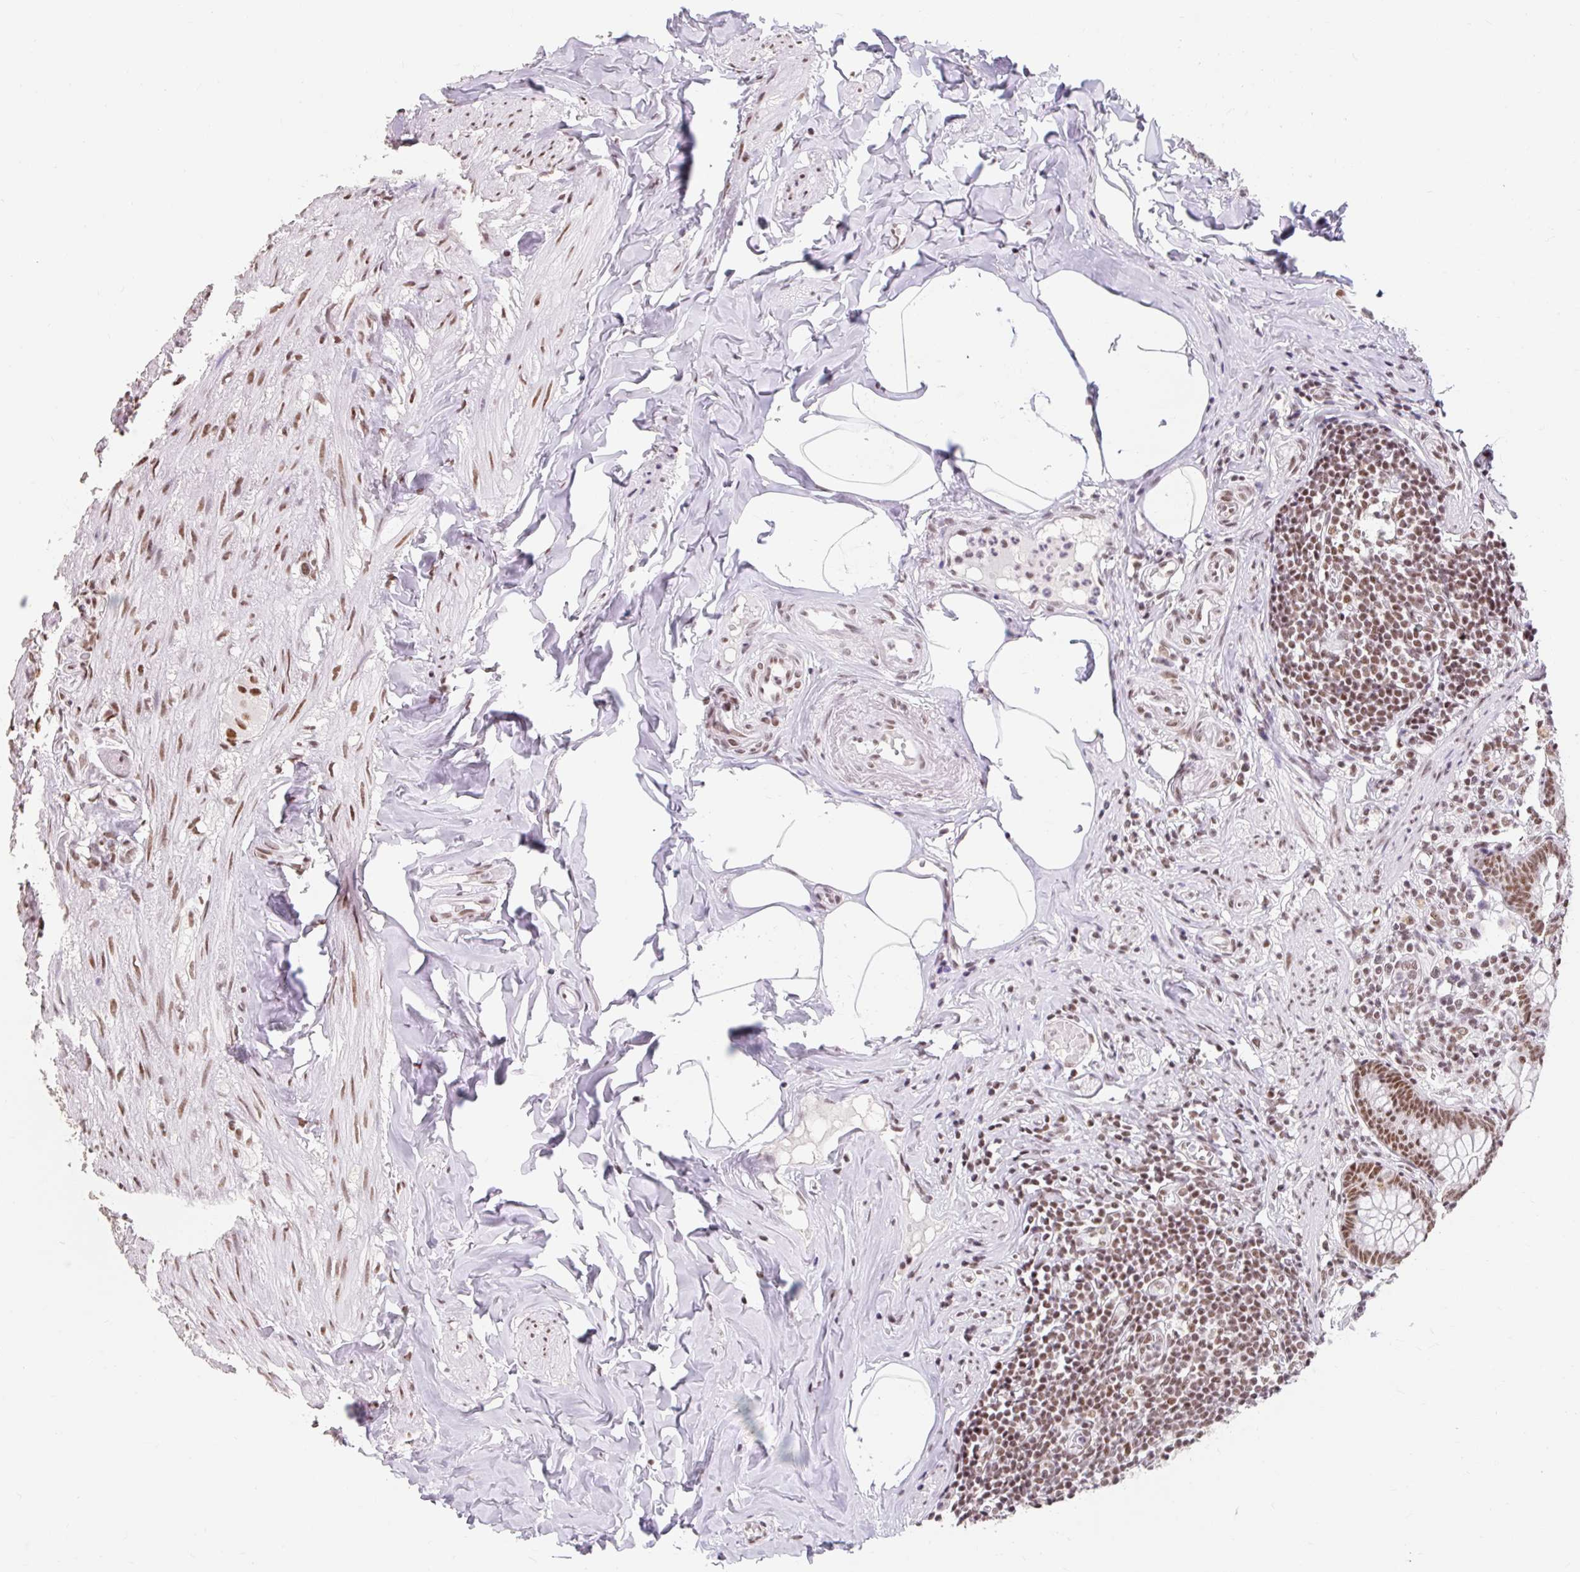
{"staining": {"intensity": "strong", "quantity": ">75%", "location": "nuclear"}, "tissue": "appendix", "cell_type": "Glandular cells", "image_type": "normal", "snomed": [{"axis": "morphology", "description": "Normal tissue, NOS"}, {"axis": "topography", "description": "Appendix"}], "caption": "A high amount of strong nuclear positivity is identified in about >75% of glandular cells in benign appendix. (DAB (3,3'-diaminobenzidine) IHC with brightfield microscopy, high magnification).", "gene": "SRSF10", "patient": {"sex": "male", "age": 55}}